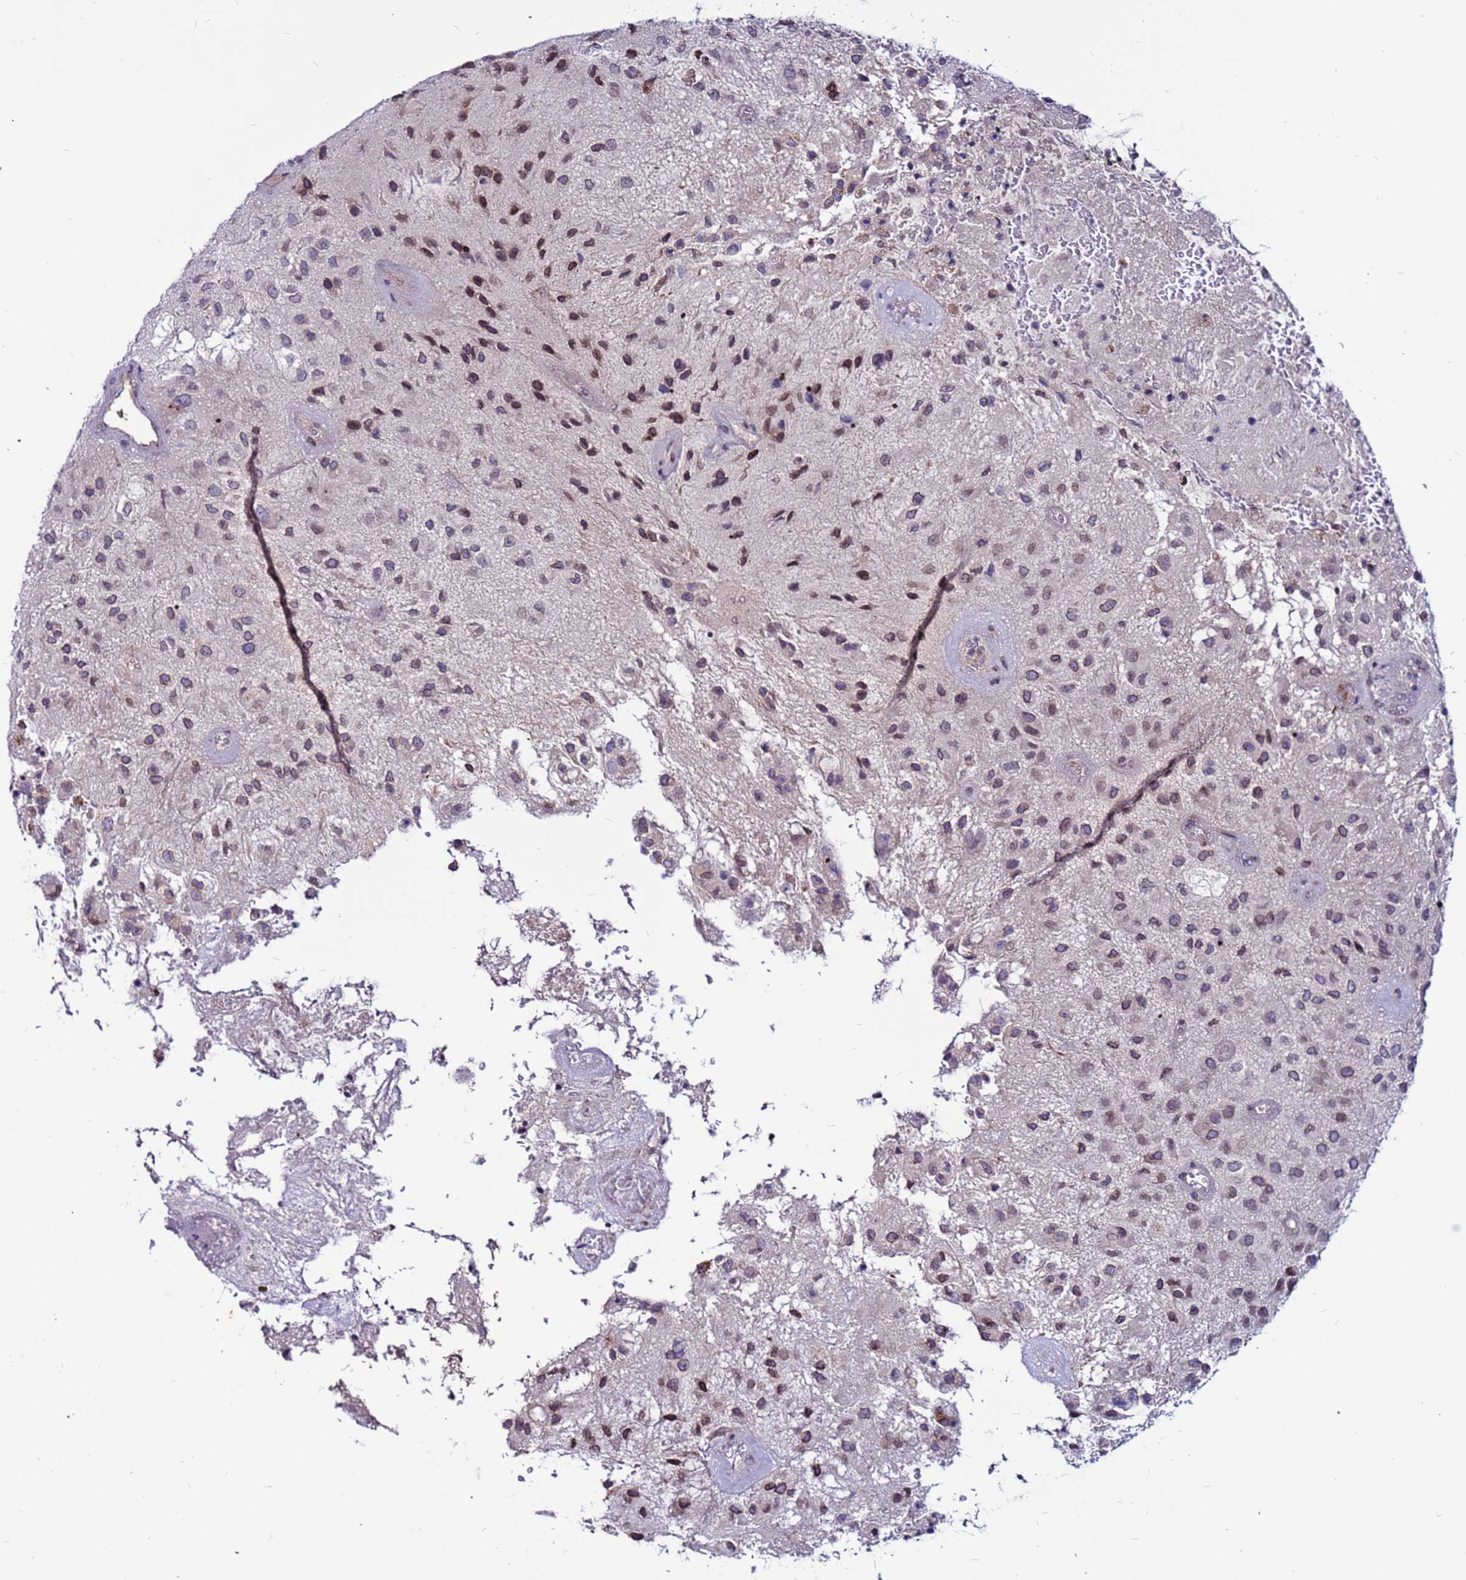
{"staining": {"intensity": "moderate", "quantity": "<25%", "location": "nuclear"}, "tissue": "glioma", "cell_type": "Tumor cells", "image_type": "cancer", "snomed": [{"axis": "morphology", "description": "Glioma, malignant, Low grade"}, {"axis": "topography", "description": "Brain"}], "caption": "Immunohistochemical staining of glioma shows low levels of moderate nuclear protein expression in approximately <25% of tumor cells.", "gene": "CCDC71", "patient": {"sex": "male", "age": 66}}